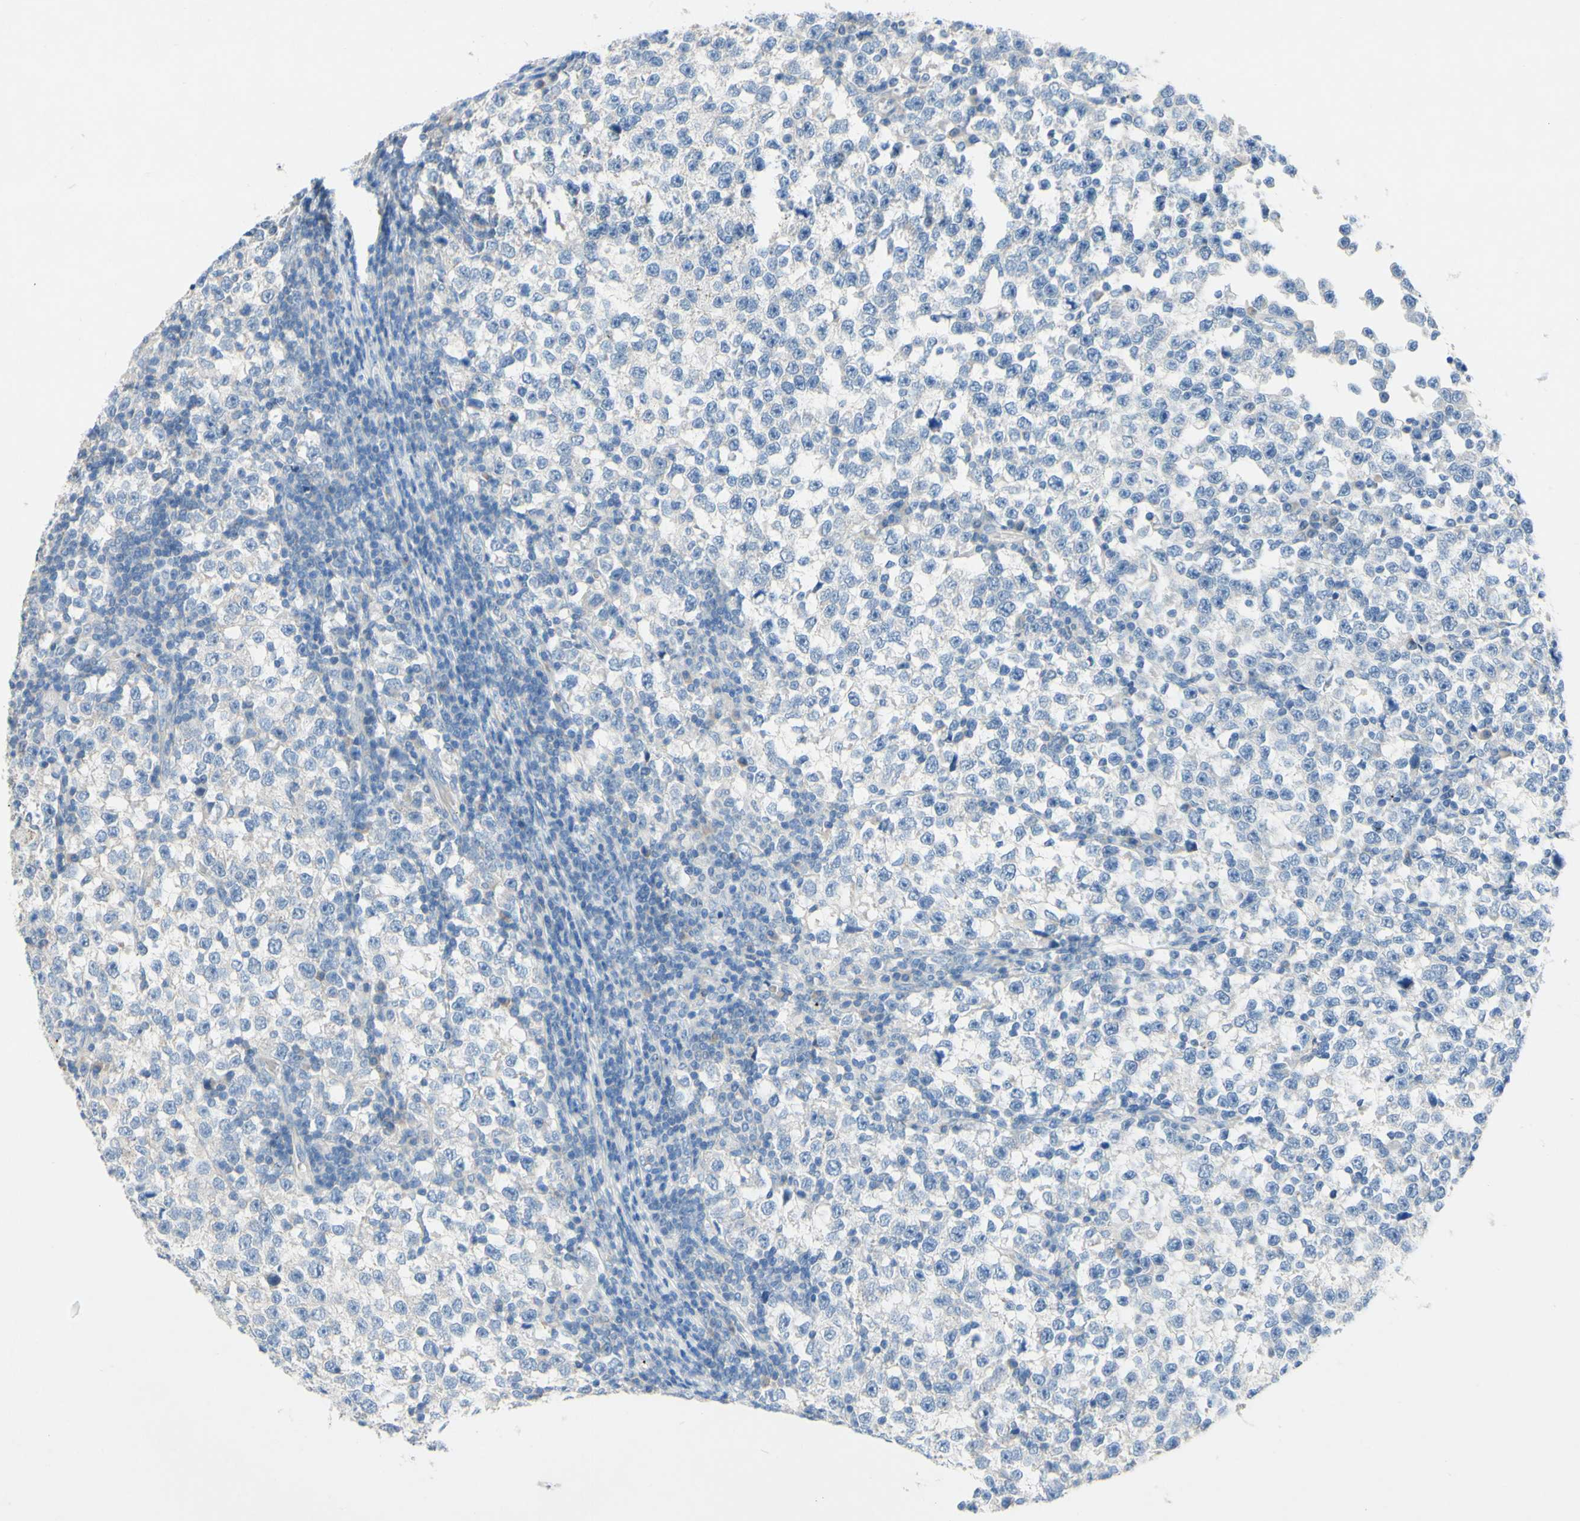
{"staining": {"intensity": "negative", "quantity": "none", "location": "none"}, "tissue": "testis cancer", "cell_type": "Tumor cells", "image_type": "cancer", "snomed": [{"axis": "morphology", "description": "Seminoma, NOS"}, {"axis": "topography", "description": "Testis"}], "caption": "DAB (3,3'-diaminobenzidine) immunohistochemical staining of human testis seminoma displays no significant staining in tumor cells.", "gene": "ACADL", "patient": {"sex": "male", "age": 43}}